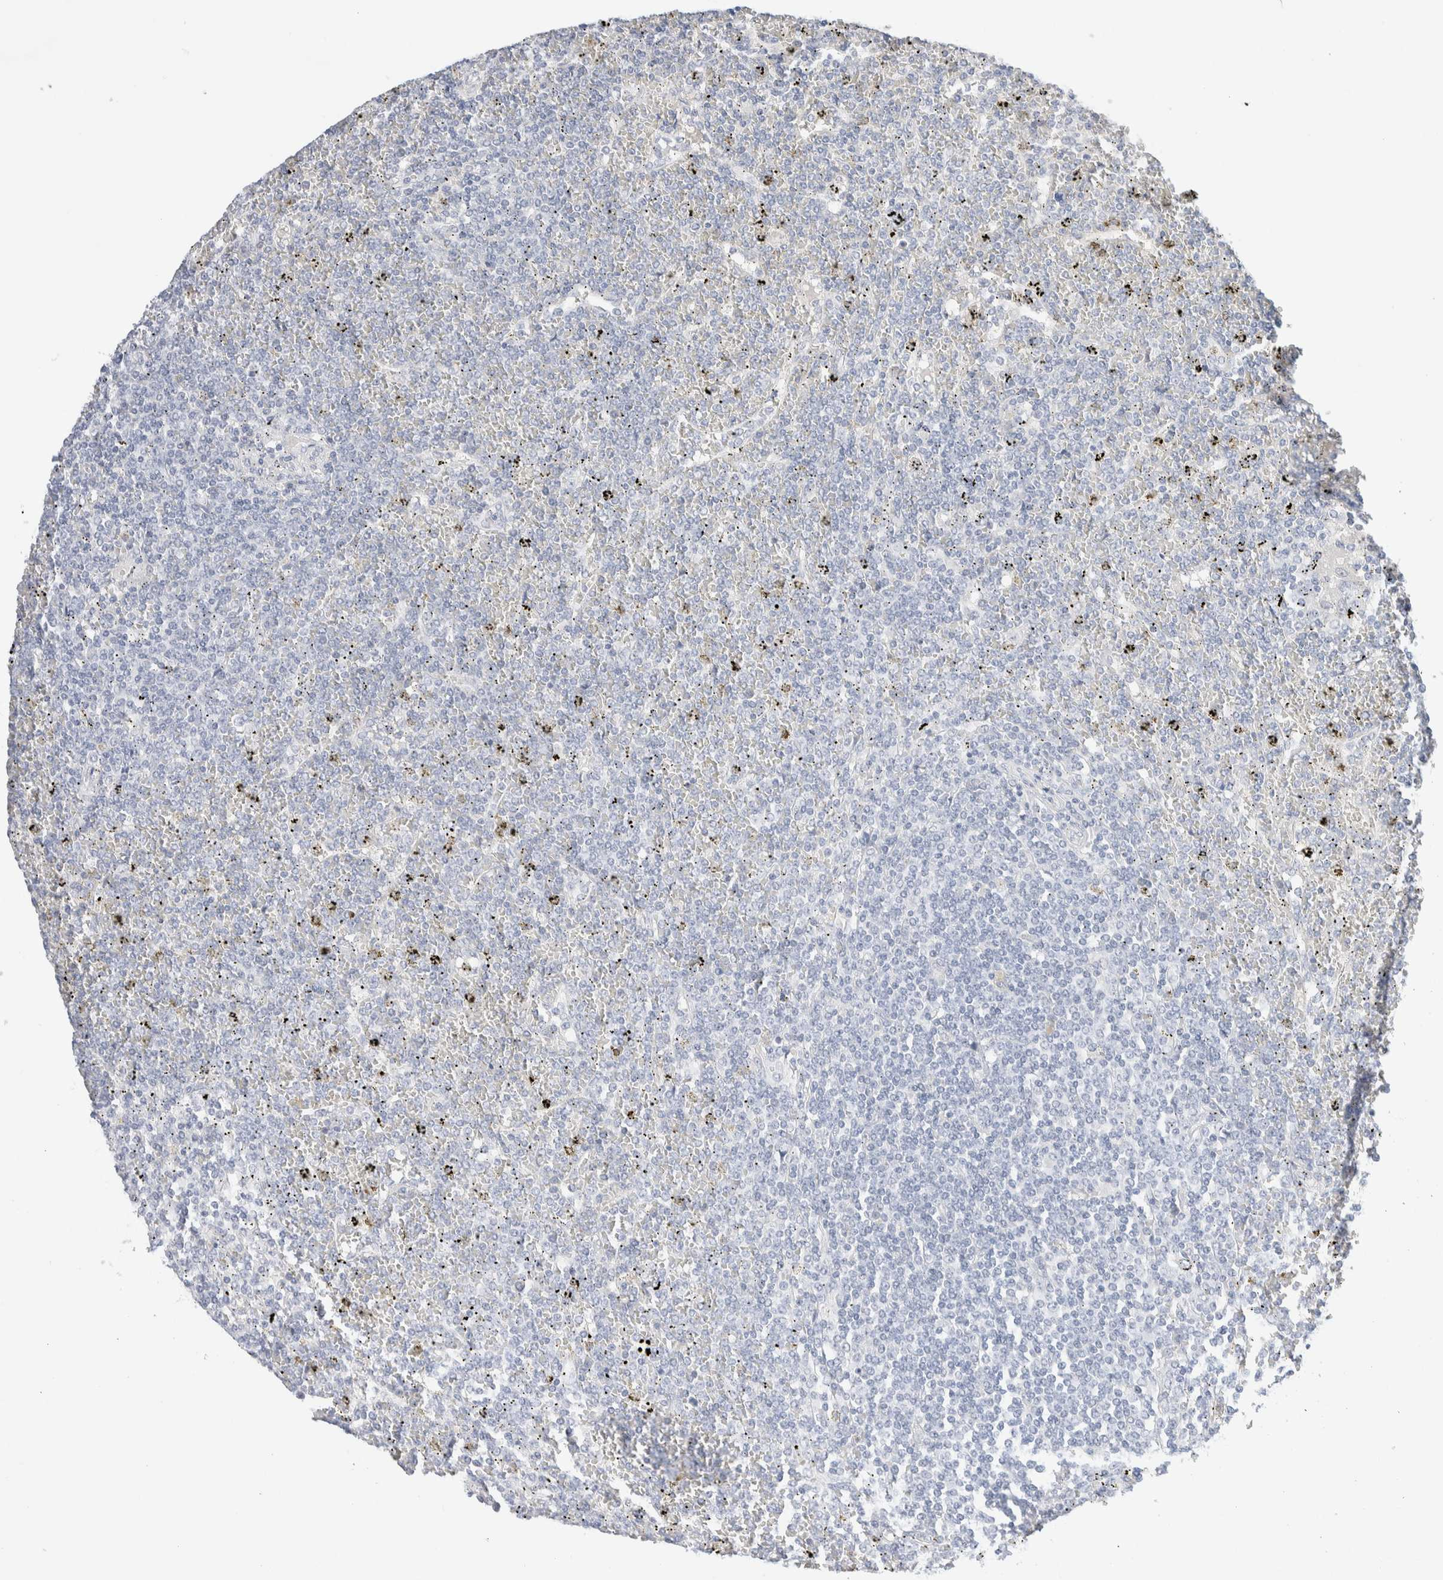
{"staining": {"intensity": "negative", "quantity": "none", "location": "none"}, "tissue": "lymphoma", "cell_type": "Tumor cells", "image_type": "cancer", "snomed": [{"axis": "morphology", "description": "Malignant lymphoma, non-Hodgkin's type, Low grade"}, {"axis": "topography", "description": "Spleen"}], "caption": "Lymphoma stained for a protein using IHC exhibits no expression tumor cells.", "gene": "RIDA", "patient": {"sex": "female", "age": 19}}